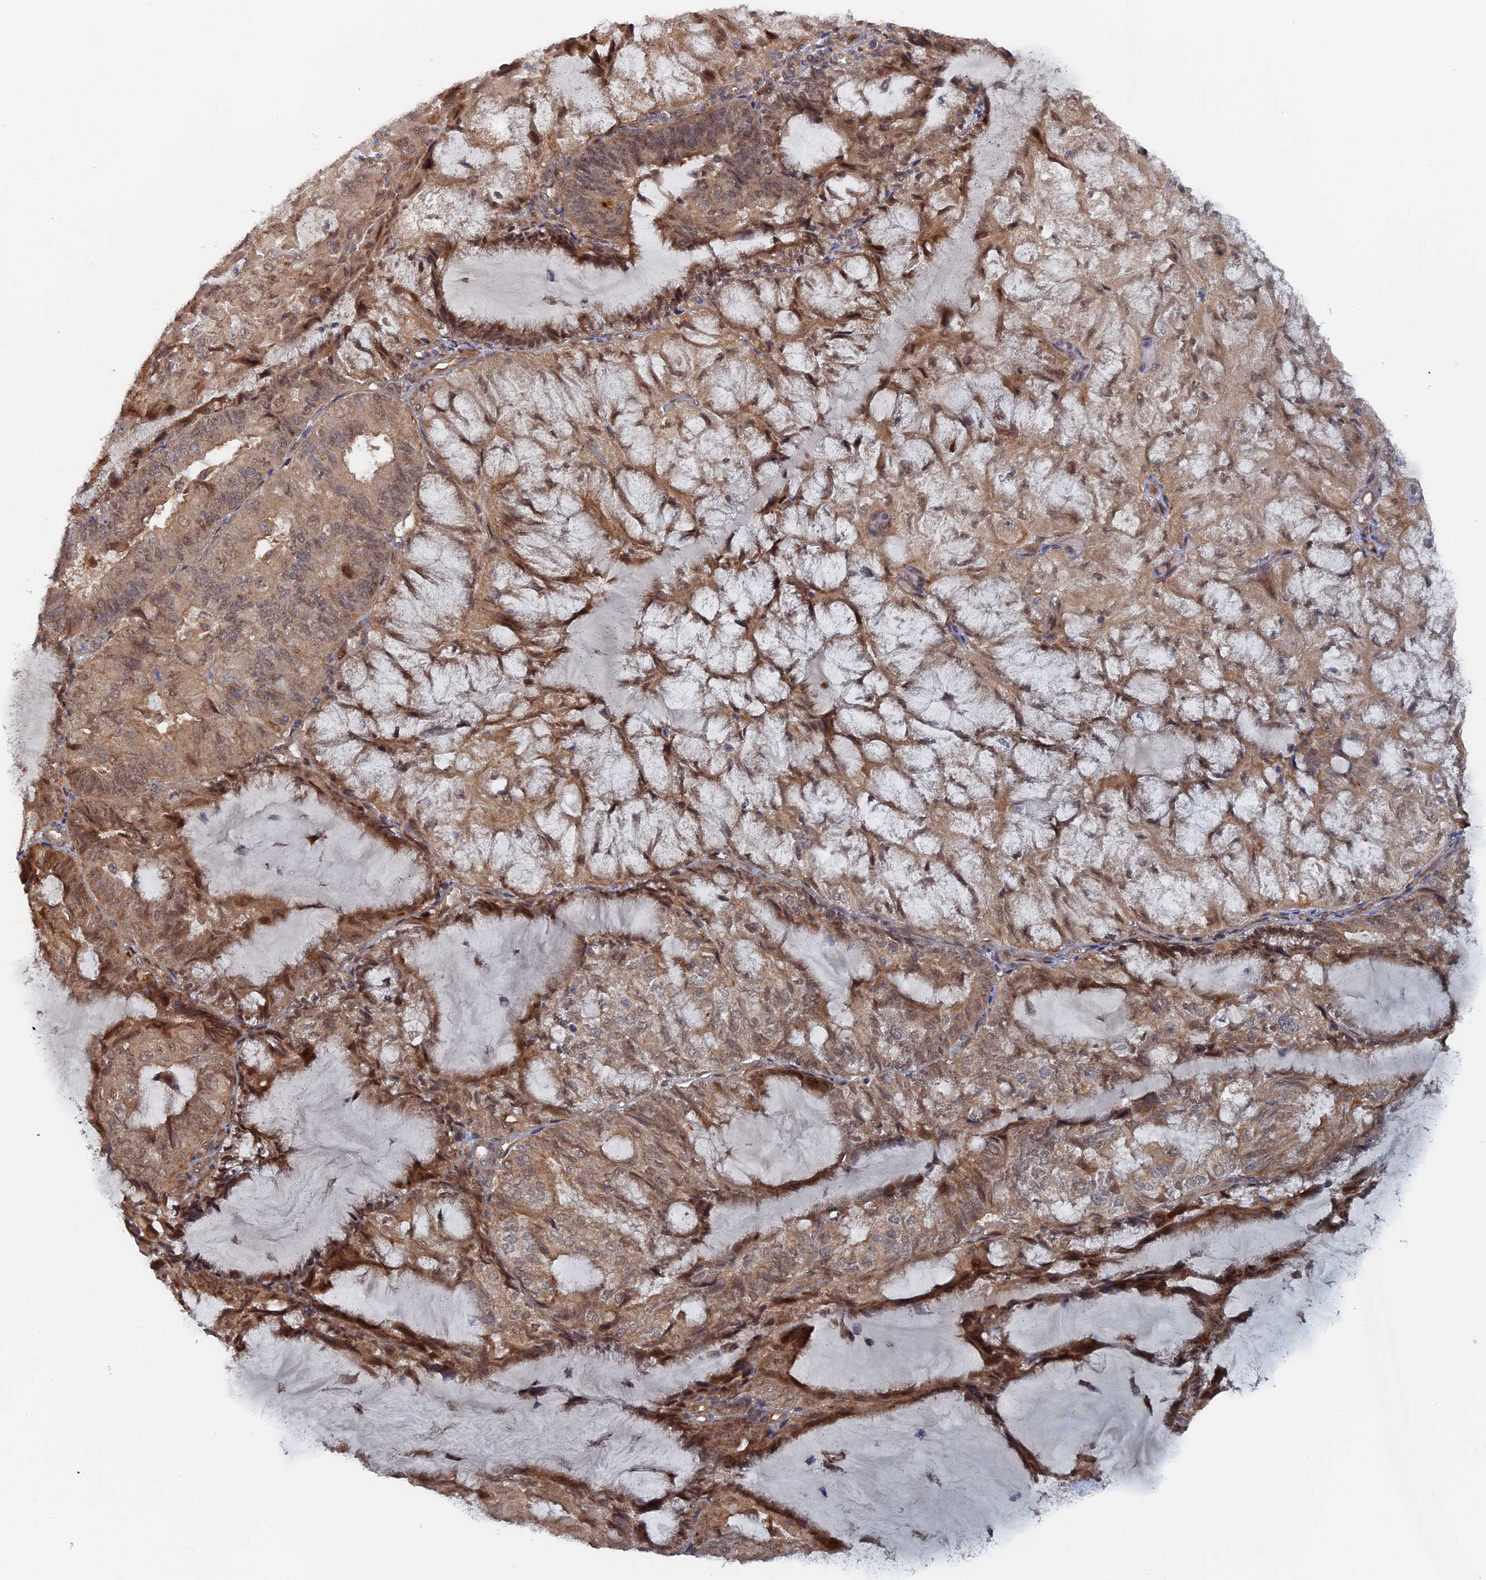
{"staining": {"intensity": "moderate", "quantity": ">75%", "location": "cytoplasmic/membranous,nuclear"}, "tissue": "endometrial cancer", "cell_type": "Tumor cells", "image_type": "cancer", "snomed": [{"axis": "morphology", "description": "Adenocarcinoma, NOS"}, {"axis": "topography", "description": "Endometrium"}], "caption": "The histopathology image demonstrates staining of endometrial adenocarcinoma, revealing moderate cytoplasmic/membranous and nuclear protein staining (brown color) within tumor cells. Using DAB (3,3'-diaminobenzidine) (brown) and hematoxylin (blue) stains, captured at high magnification using brightfield microscopy.", "gene": "ELOVL6", "patient": {"sex": "female", "age": 81}}